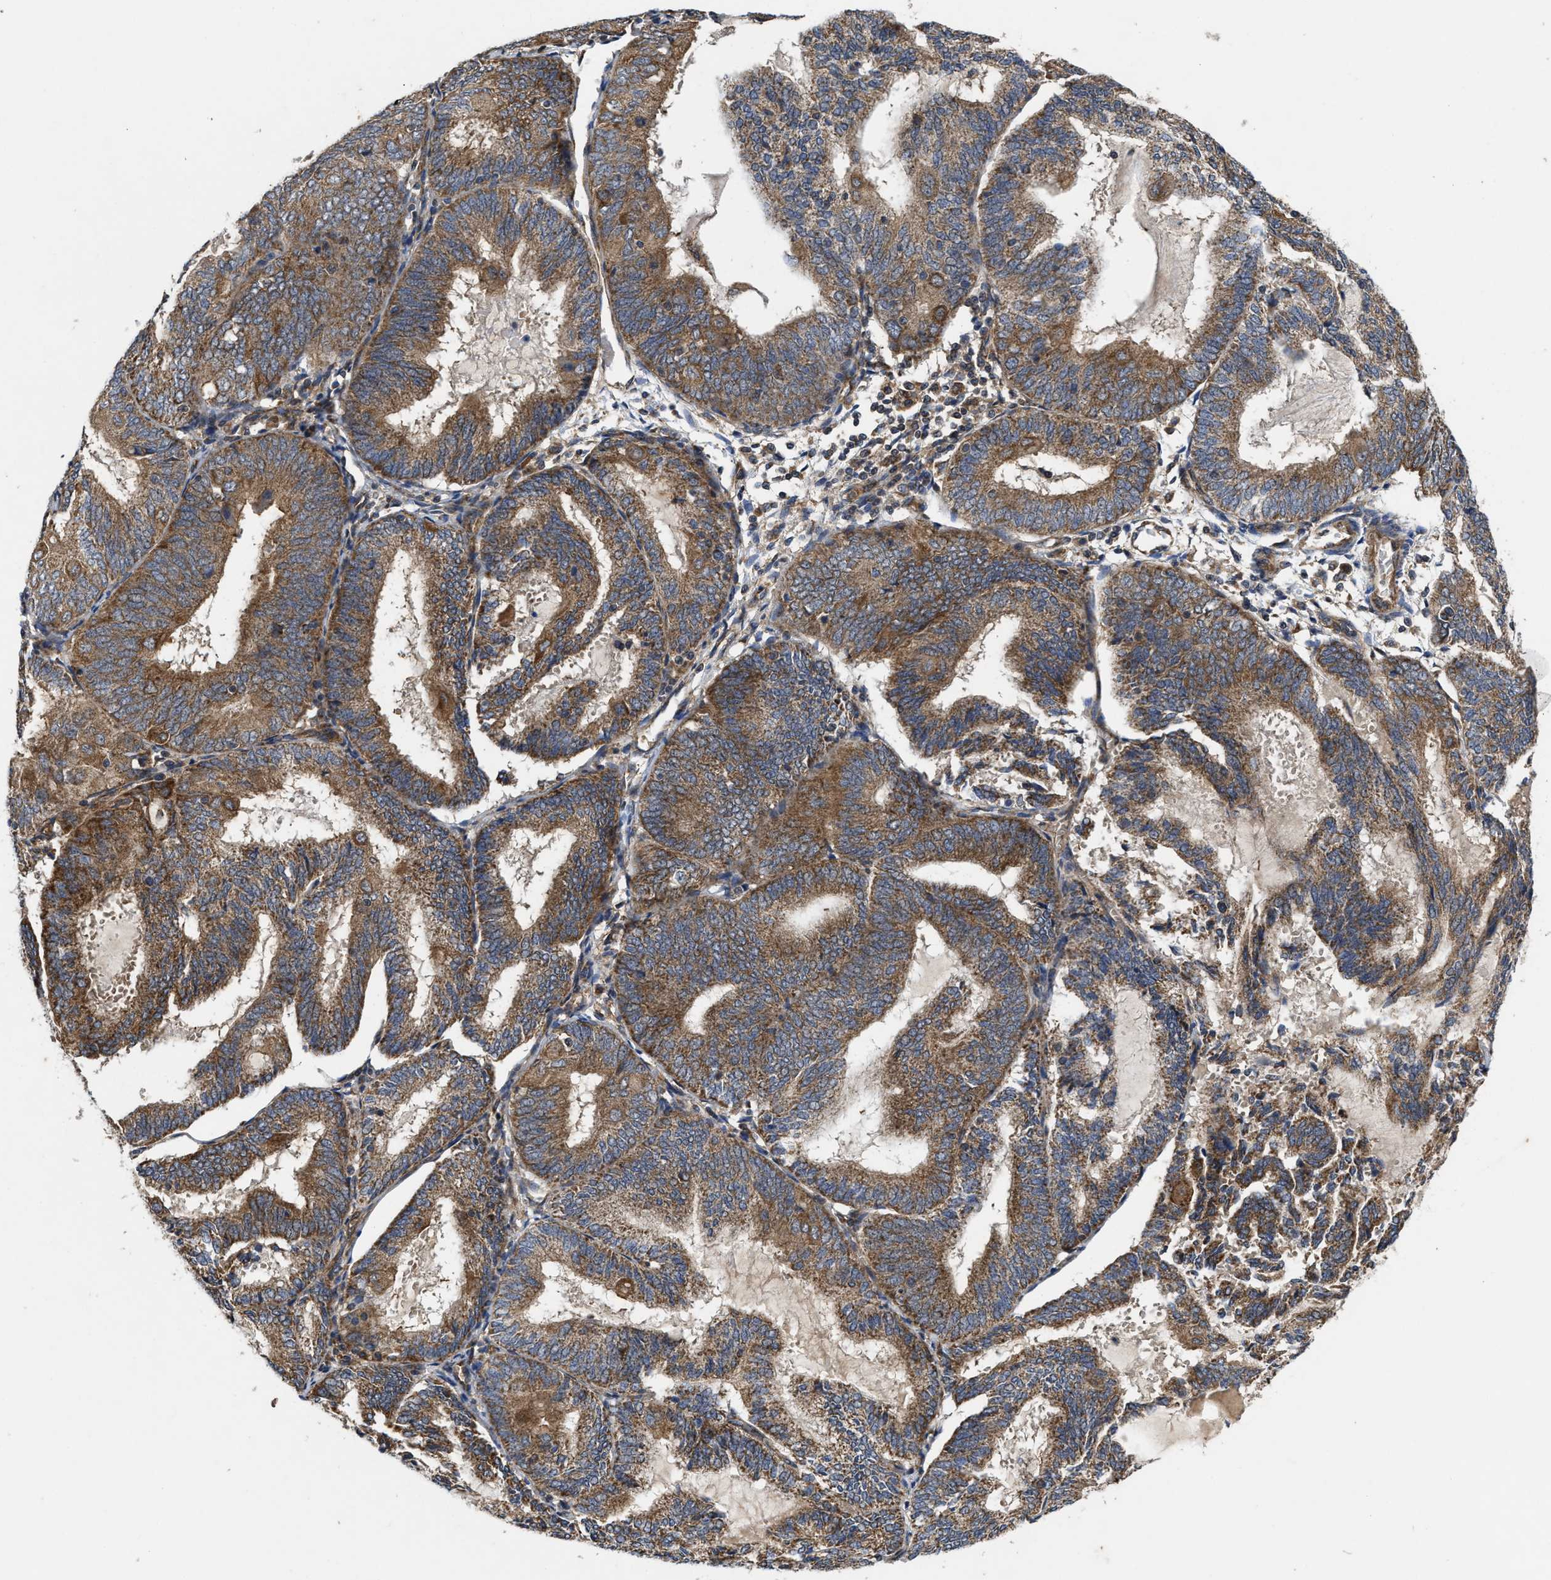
{"staining": {"intensity": "moderate", "quantity": ">75%", "location": "cytoplasmic/membranous"}, "tissue": "endometrial cancer", "cell_type": "Tumor cells", "image_type": "cancer", "snomed": [{"axis": "morphology", "description": "Adenocarcinoma, NOS"}, {"axis": "topography", "description": "Endometrium"}], "caption": "Human endometrial adenocarcinoma stained with a brown dye displays moderate cytoplasmic/membranous positive positivity in approximately >75% of tumor cells.", "gene": "EFNA4", "patient": {"sex": "female", "age": 81}}